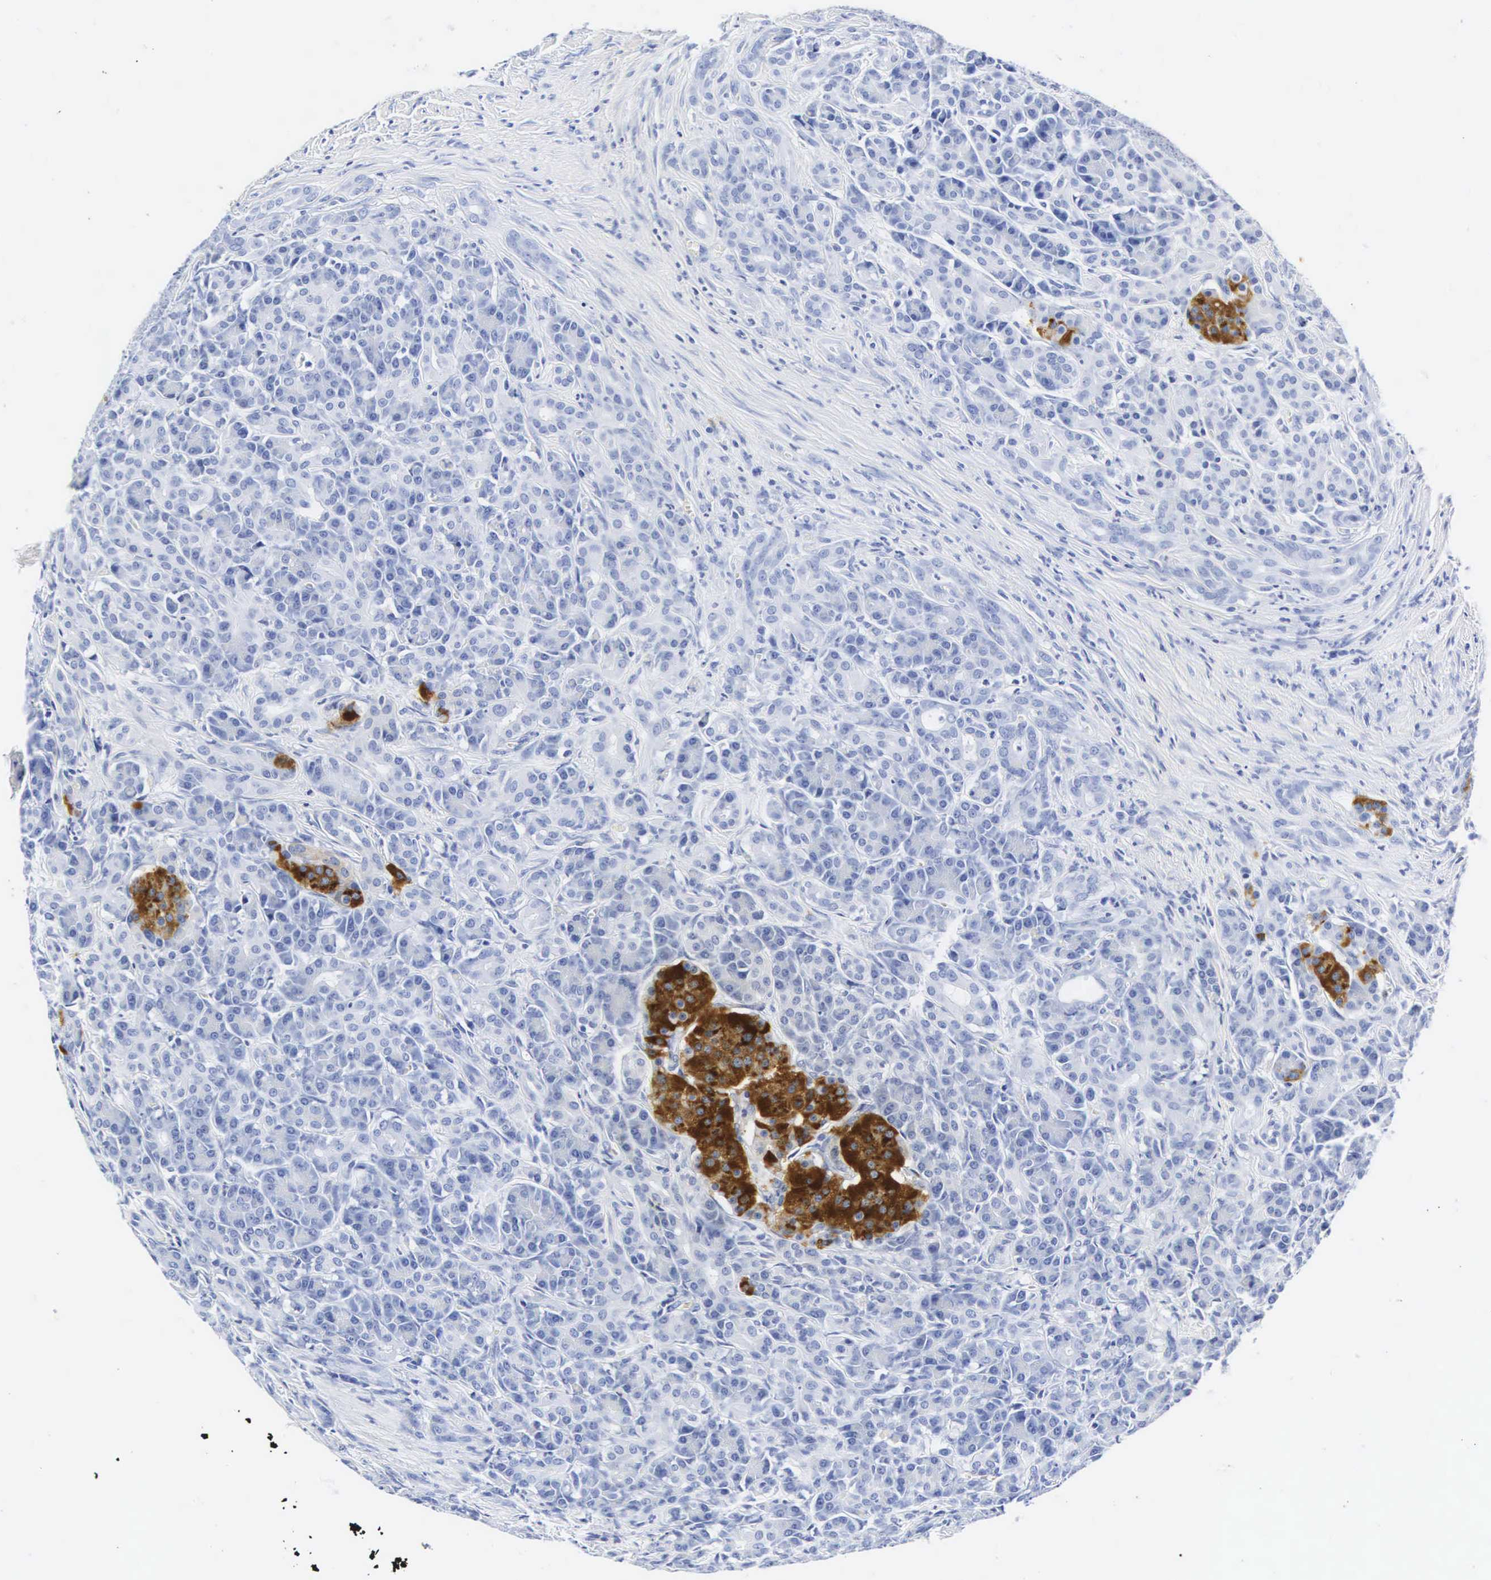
{"staining": {"intensity": "negative", "quantity": "none", "location": "none"}, "tissue": "pancreas", "cell_type": "Exocrine glandular cells", "image_type": "normal", "snomed": [{"axis": "morphology", "description": "Normal tissue, NOS"}, {"axis": "topography", "description": "Lymph node"}, {"axis": "topography", "description": "Pancreas"}], "caption": "IHC photomicrograph of normal human pancreas stained for a protein (brown), which exhibits no expression in exocrine glandular cells.", "gene": "INS", "patient": {"sex": "male", "age": 59}}